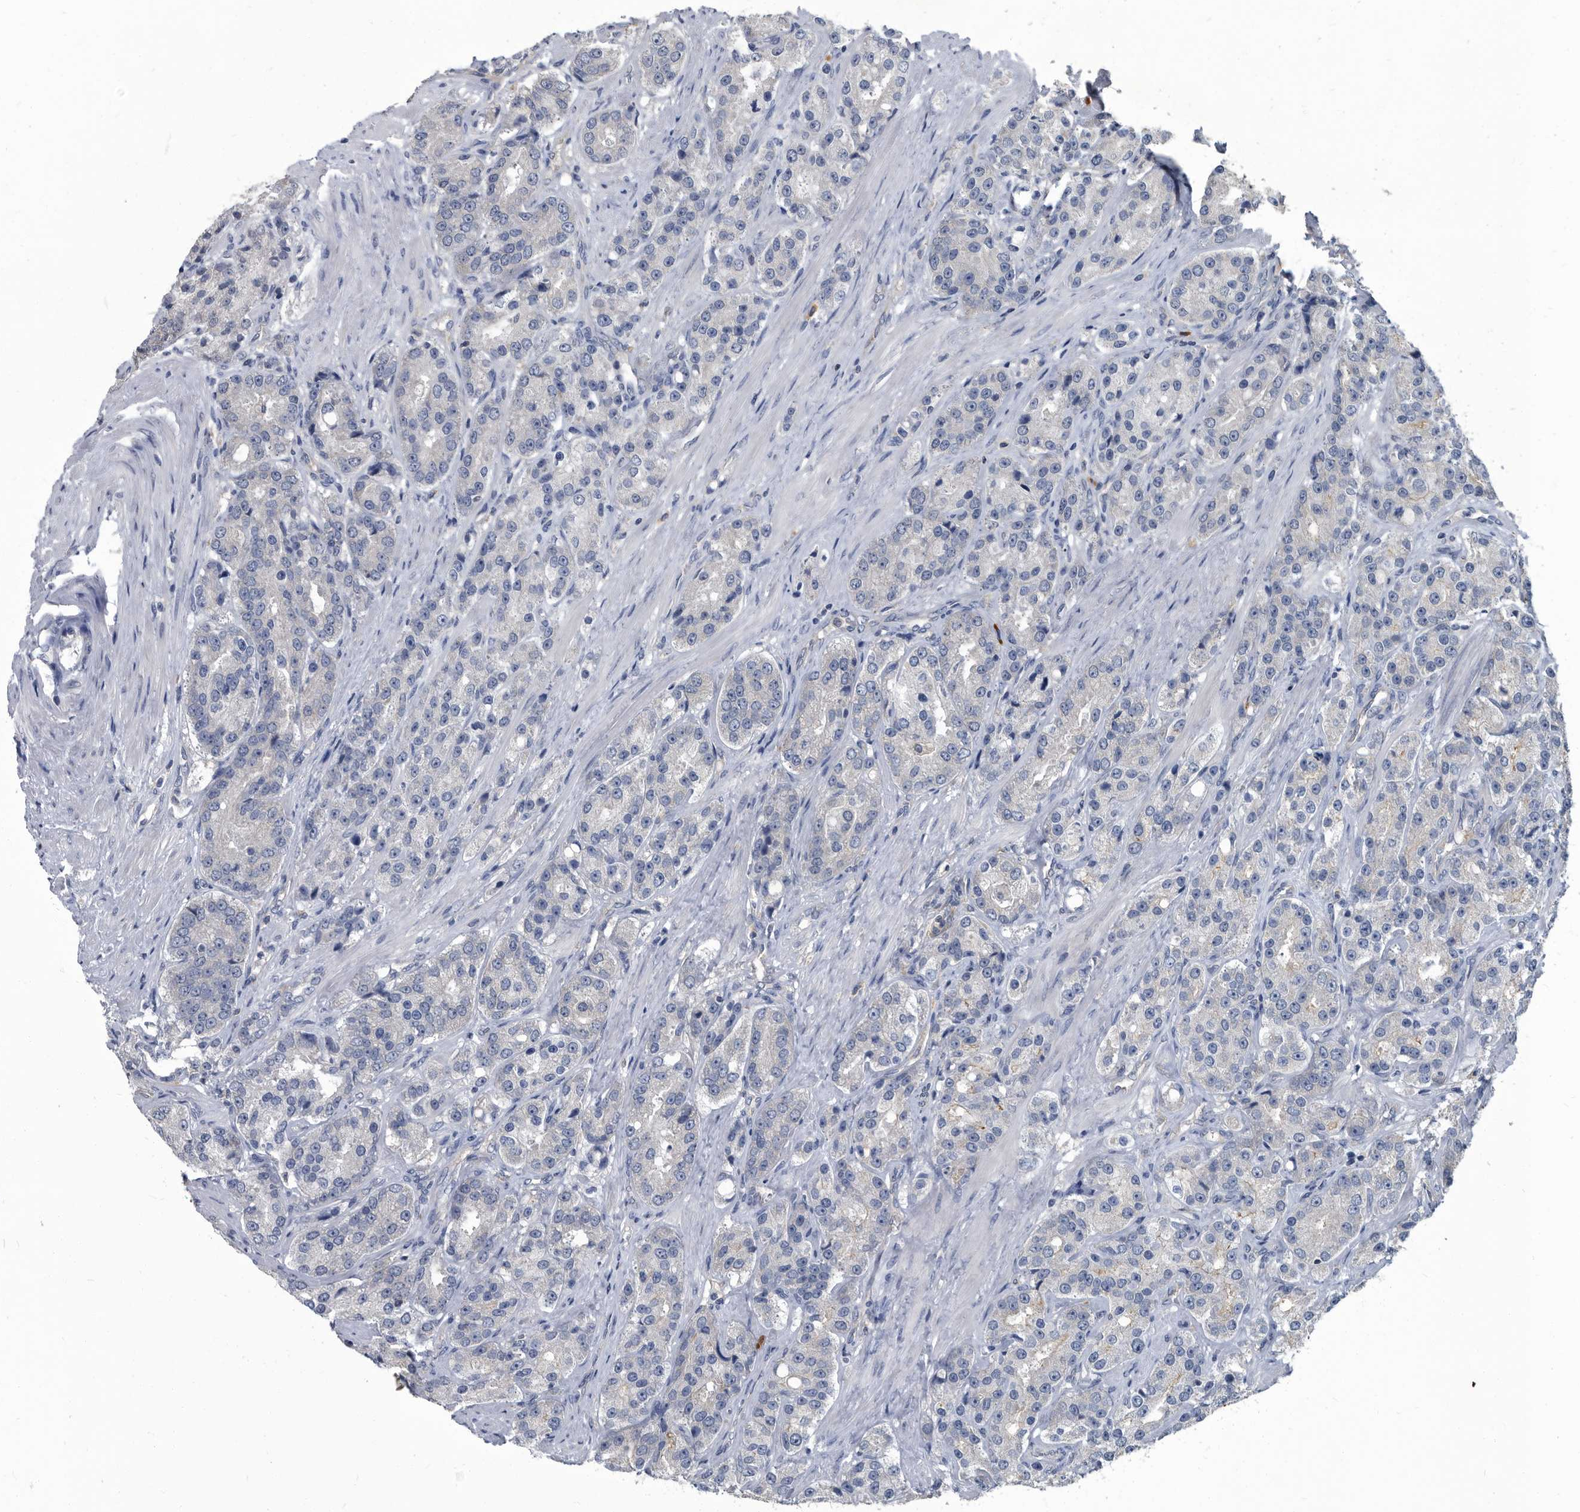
{"staining": {"intensity": "negative", "quantity": "none", "location": "none"}, "tissue": "prostate cancer", "cell_type": "Tumor cells", "image_type": "cancer", "snomed": [{"axis": "morphology", "description": "Adenocarcinoma, High grade"}, {"axis": "topography", "description": "Prostate"}], "caption": "Prostate cancer was stained to show a protein in brown. There is no significant staining in tumor cells. (DAB (3,3'-diaminobenzidine) immunohistochemistry, high magnification).", "gene": "CDV3", "patient": {"sex": "male", "age": 60}}